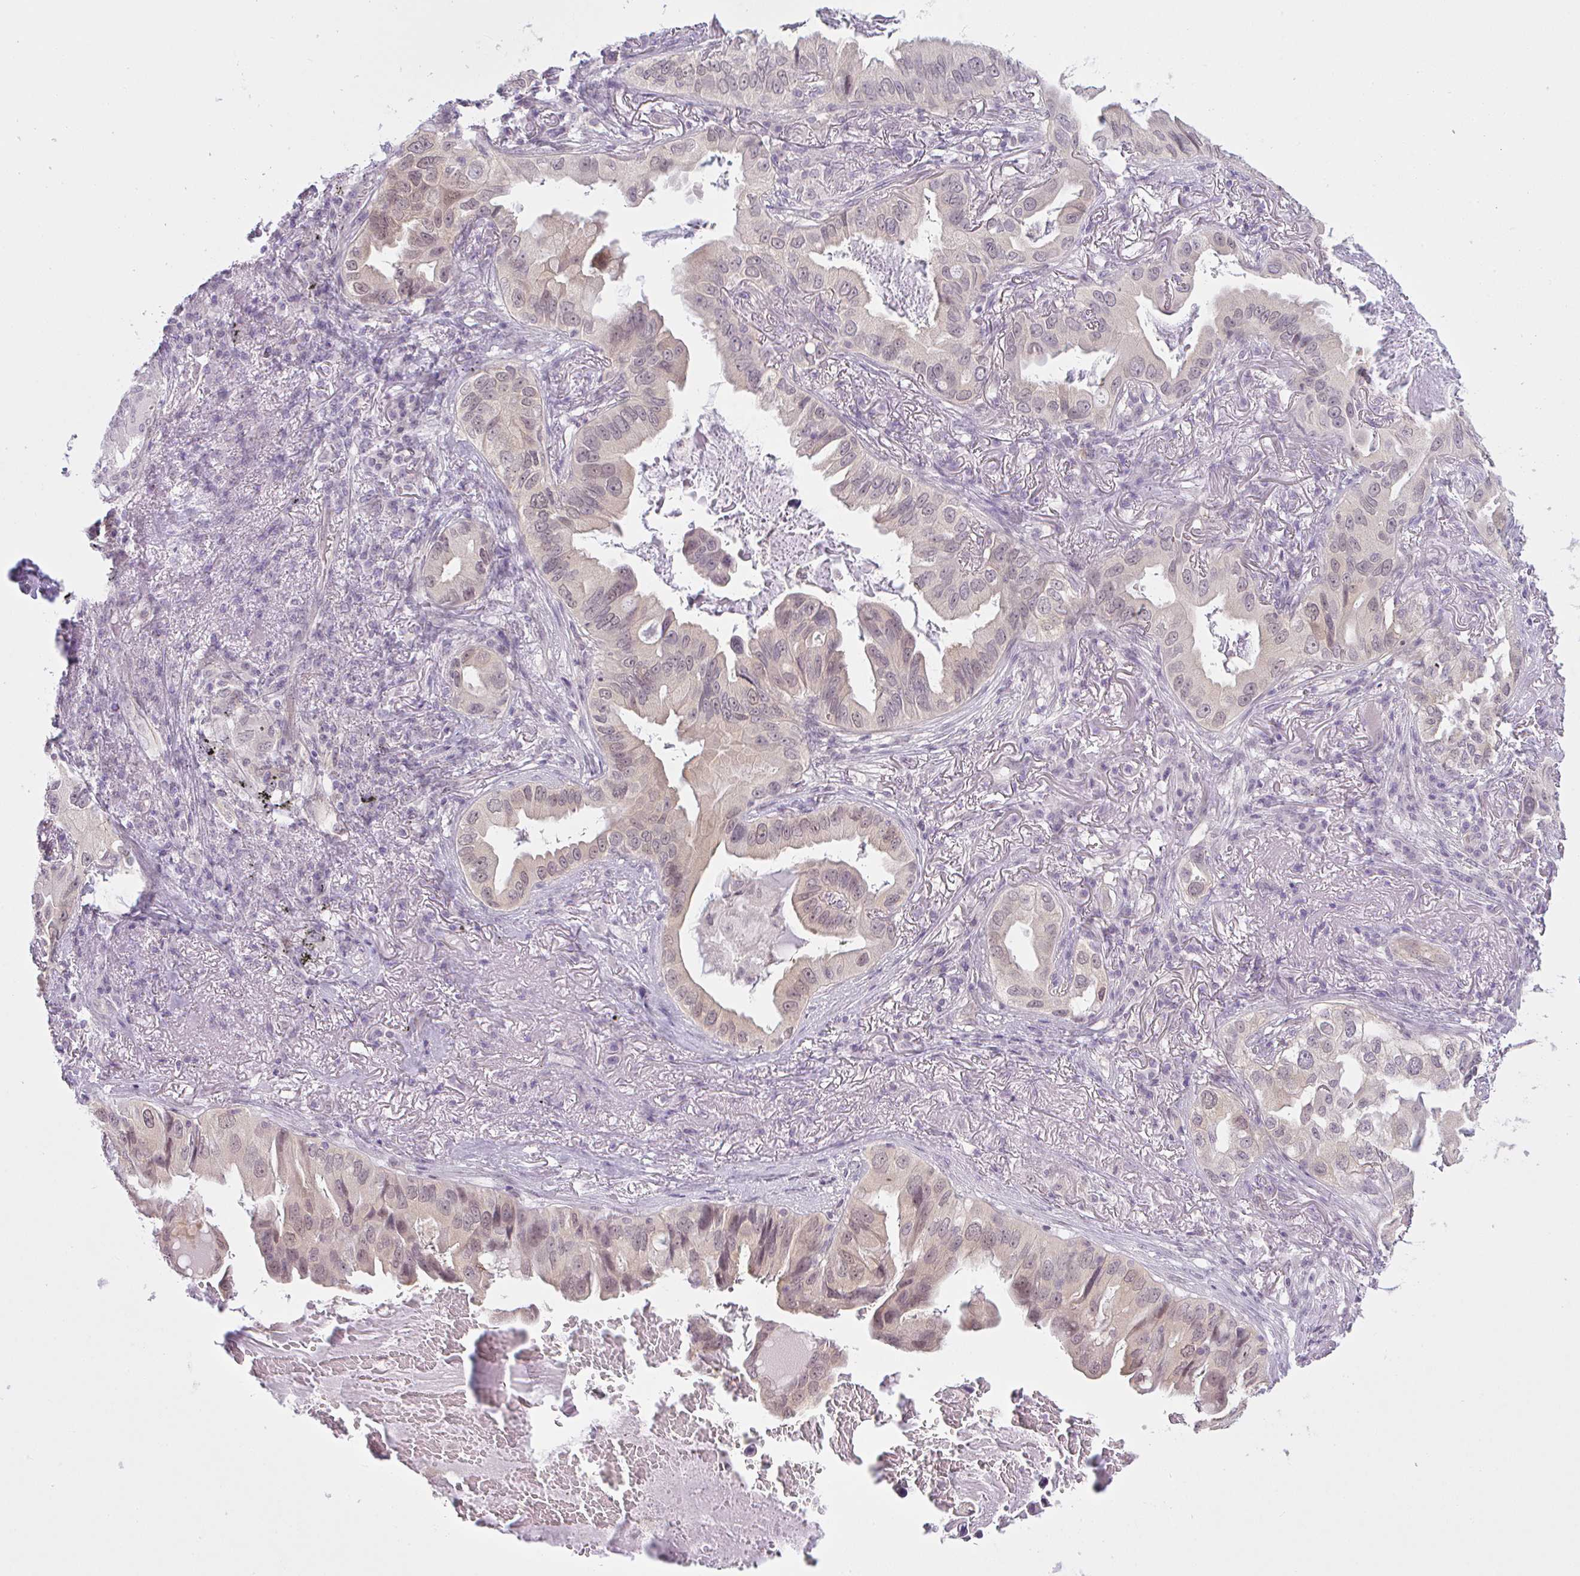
{"staining": {"intensity": "weak", "quantity": "25%-75%", "location": "nuclear"}, "tissue": "lung cancer", "cell_type": "Tumor cells", "image_type": "cancer", "snomed": [{"axis": "morphology", "description": "Adenocarcinoma, NOS"}, {"axis": "topography", "description": "Lung"}], "caption": "Protein expression analysis of lung cancer (adenocarcinoma) shows weak nuclear staining in approximately 25%-75% of tumor cells.", "gene": "CSE1L", "patient": {"sex": "female", "age": 69}}